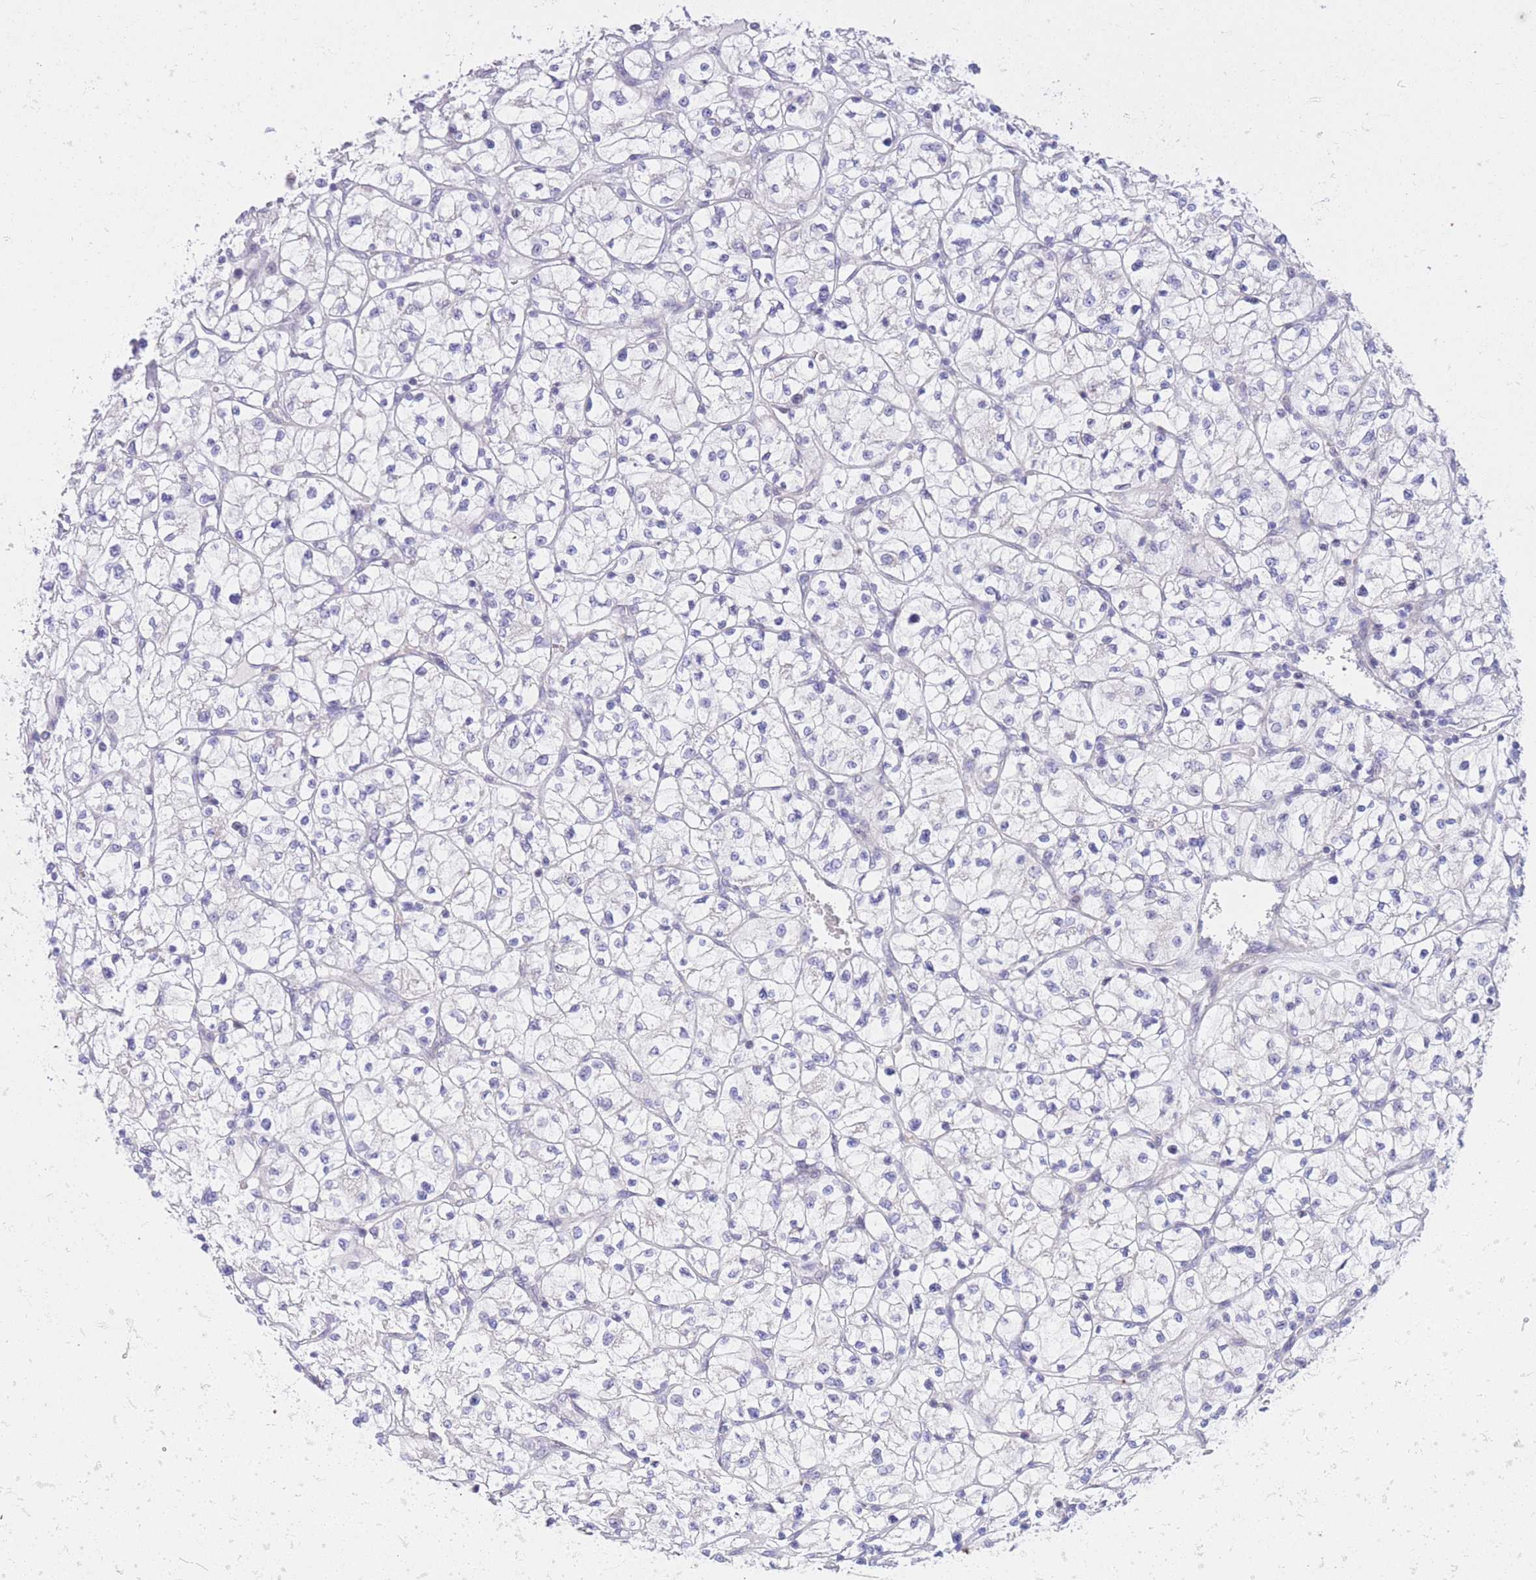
{"staining": {"intensity": "negative", "quantity": "none", "location": "none"}, "tissue": "renal cancer", "cell_type": "Tumor cells", "image_type": "cancer", "snomed": [{"axis": "morphology", "description": "Adenocarcinoma, NOS"}, {"axis": "topography", "description": "Kidney"}], "caption": "Immunohistochemistry (IHC) histopathology image of renal cancer (adenocarcinoma) stained for a protein (brown), which reveals no positivity in tumor cells.", "gene": "RPL39L", "patient": {"sex": "female", "age": 64}}